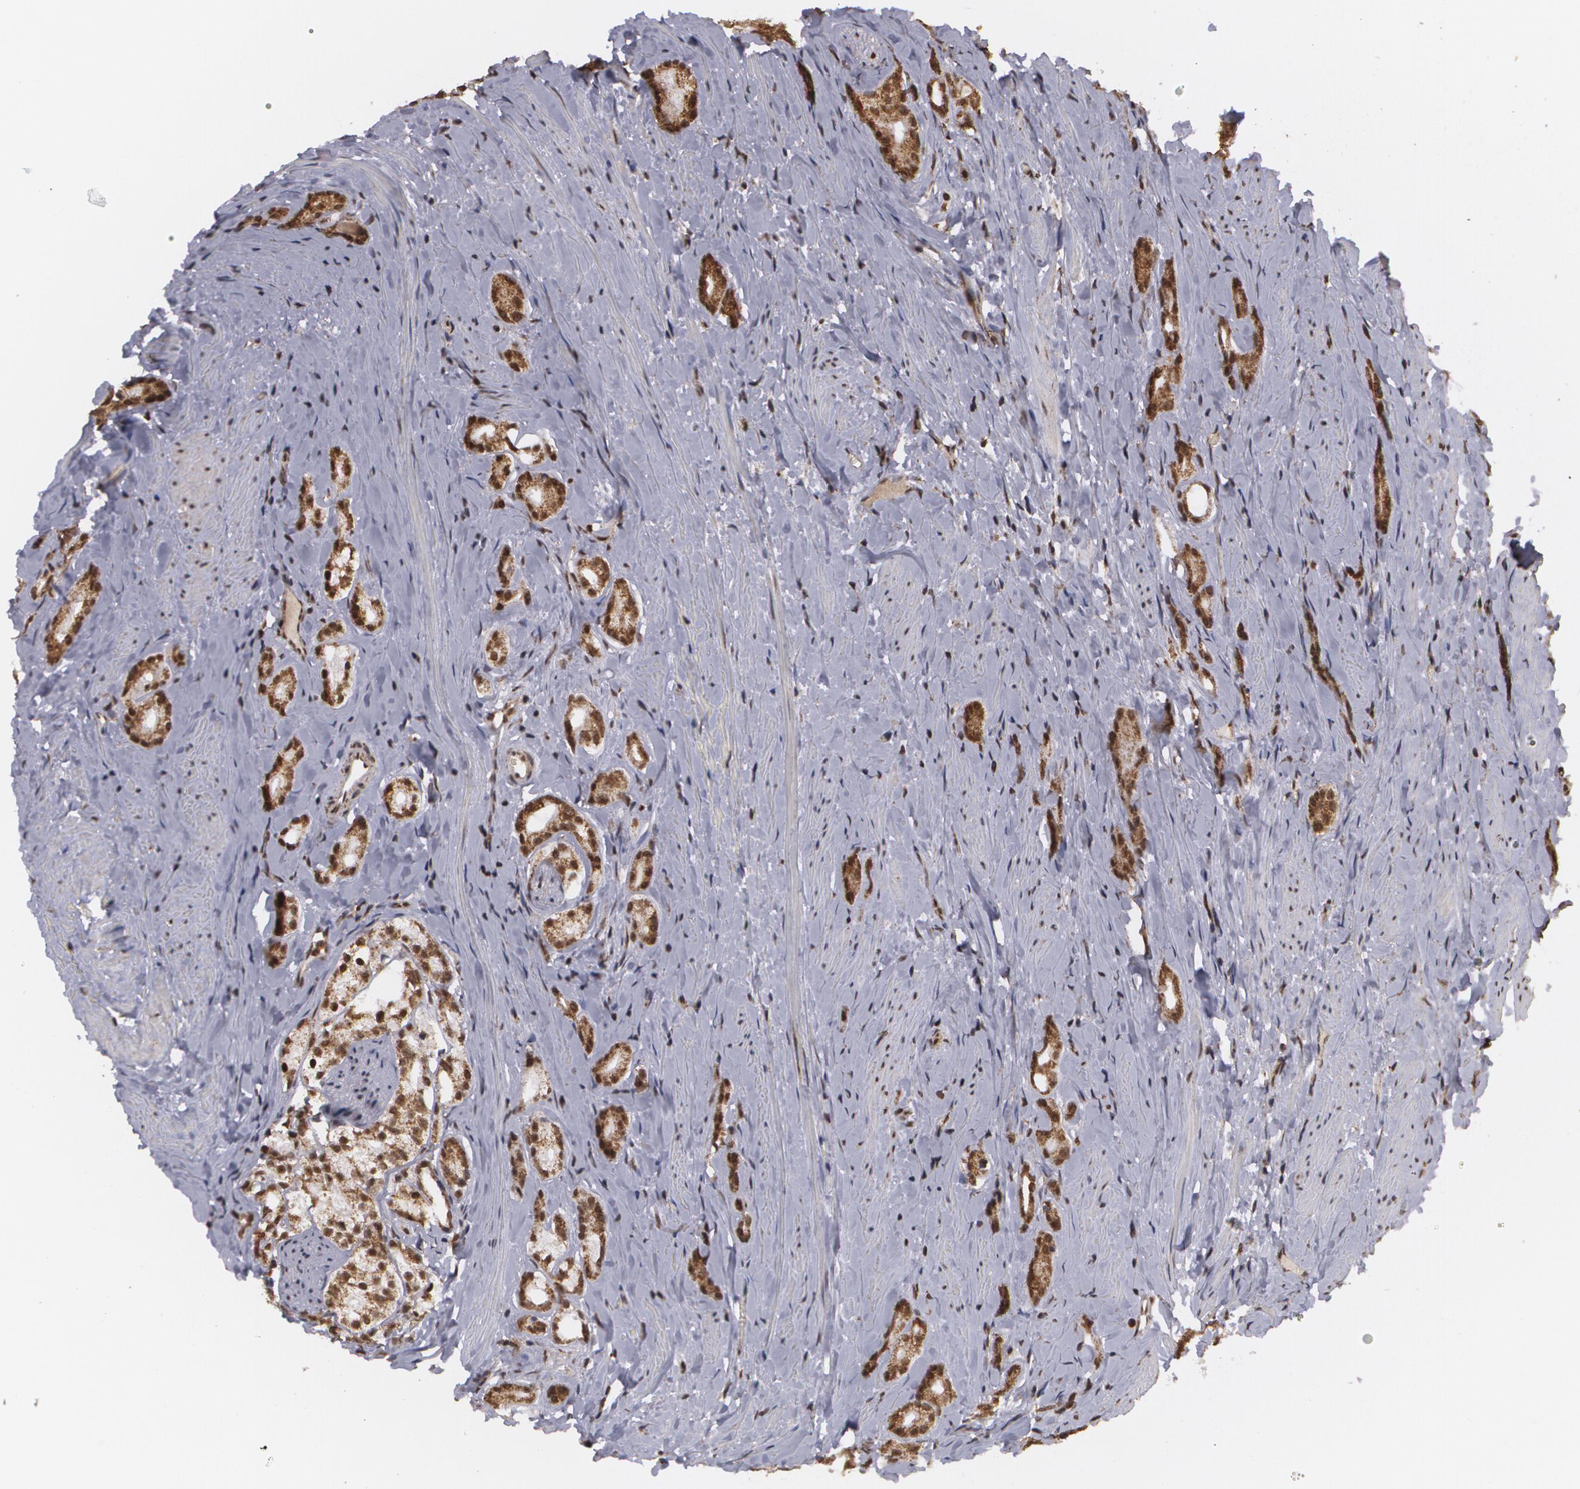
{"staining": {"intensity": "moderate", "quantity": ">75%", "location": "nuclear"}, "tissue": "prostate cancer", "cell_type": "Tumor cells", "image_type": "cancer", "snomed": [{"axis": "morphology", "description": "Adenocarcinoma, Medium grade"}, {"axis": "topography", "description": "Prostate"}], "caption": "Tumor cells demonstrate medium levels of moderate nuclear expression in about >75% of cells in human prostate cancer (medium-grade adenocarcinoma).", "gene": "MXD1", "patient": {"sex": "male", "age": 59}}